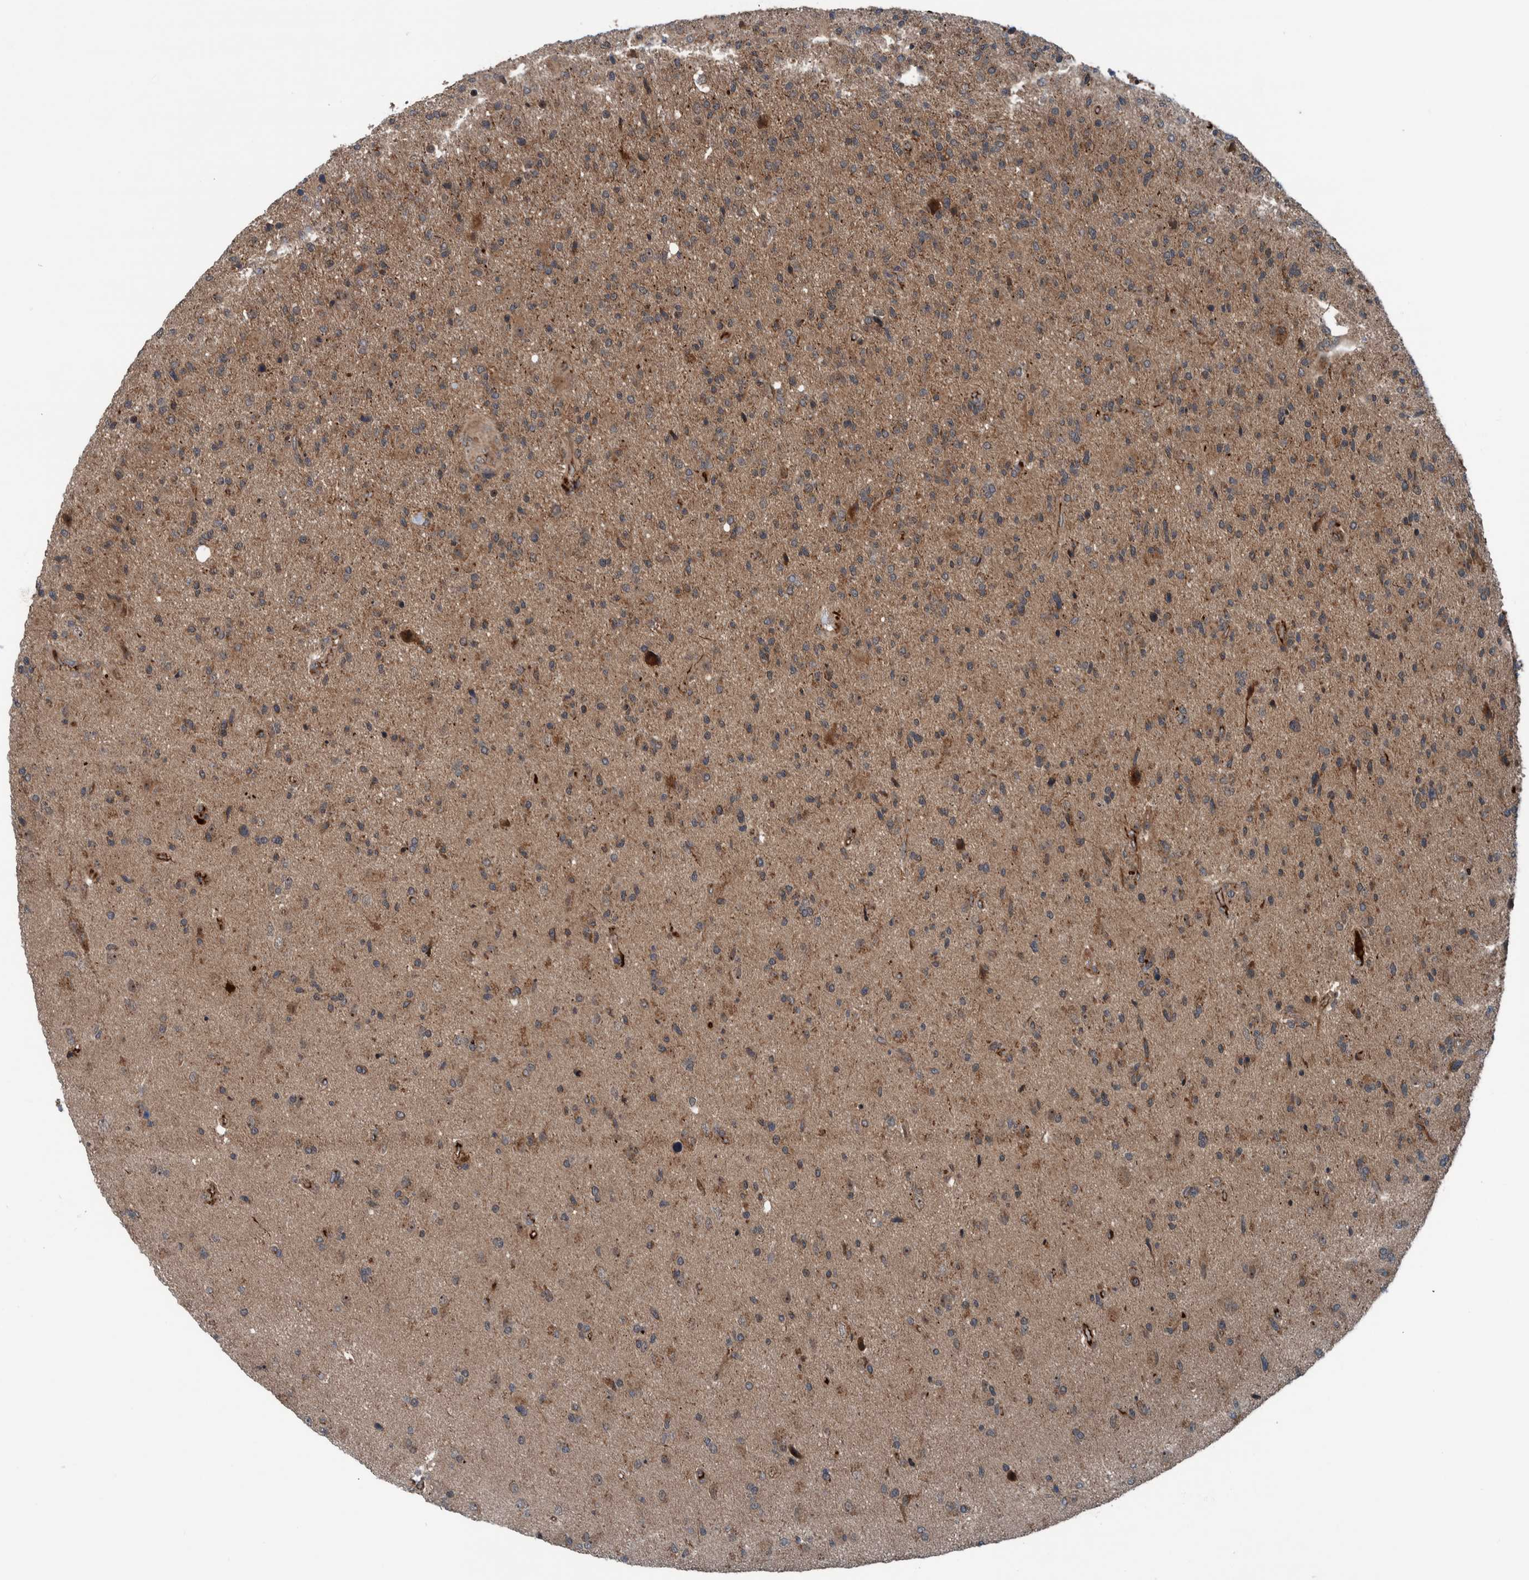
{"staining": {"intensity": "weak", "quantity": ">75%", "location": "cytoplasmic/membranous"}, "tissue": "glioma", "cell_type": "Tumor cells", "image_type": "cancer", "snomed": [{"axis": "morphology", "description": "Glioma, malignant, High grade"}, {"axis": "topography", "description": "Brain"}], "caption": "Human glioma stained for a protein (brown) demonstrates weak cytoplasmic/membranous positive staining in approximately >75% of tumor cells.", "gene": "CUEDC1", "patient": {"sex": "male", "age": 72}}